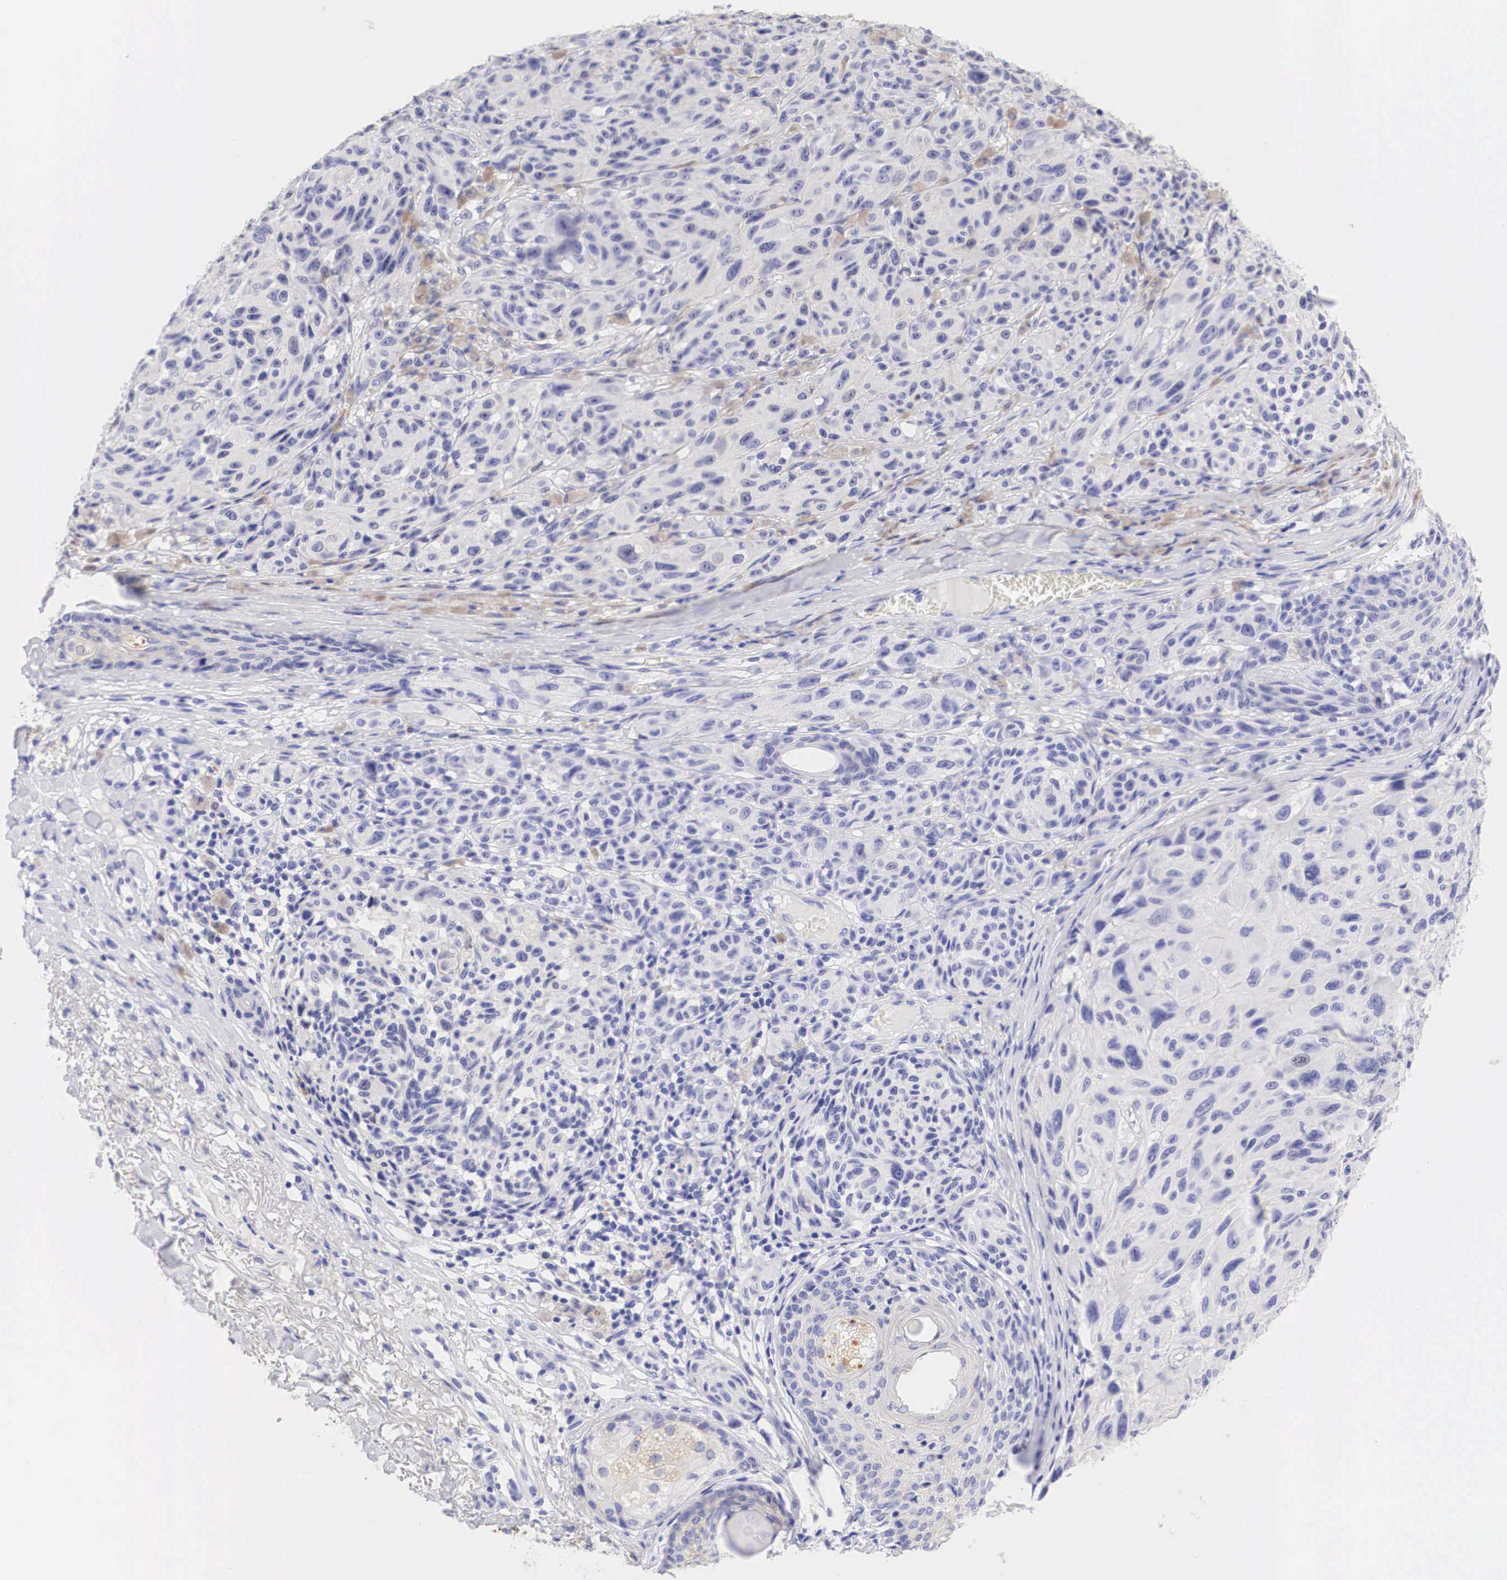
{"staining": {"intensity": "weak", "quantity": "<25%", "location": "cytoplasmic/membranous"}, "tissue": "melanoma", "cell_type": "Tumor cells", "image_type": "cancer", "snomed": [{"axis": "morphology", "description": "Malignant melanoma, NOS"}, {"axis": "topography", "description": "Skin"}], "caption": "A high-resolution image shows immunohistochemistry (IHC) staining of melanoma, which exhibits no significant positivity in tumor cells.", "gene": "ERBB2", "patient": {"sex": "male", "age": 70}}